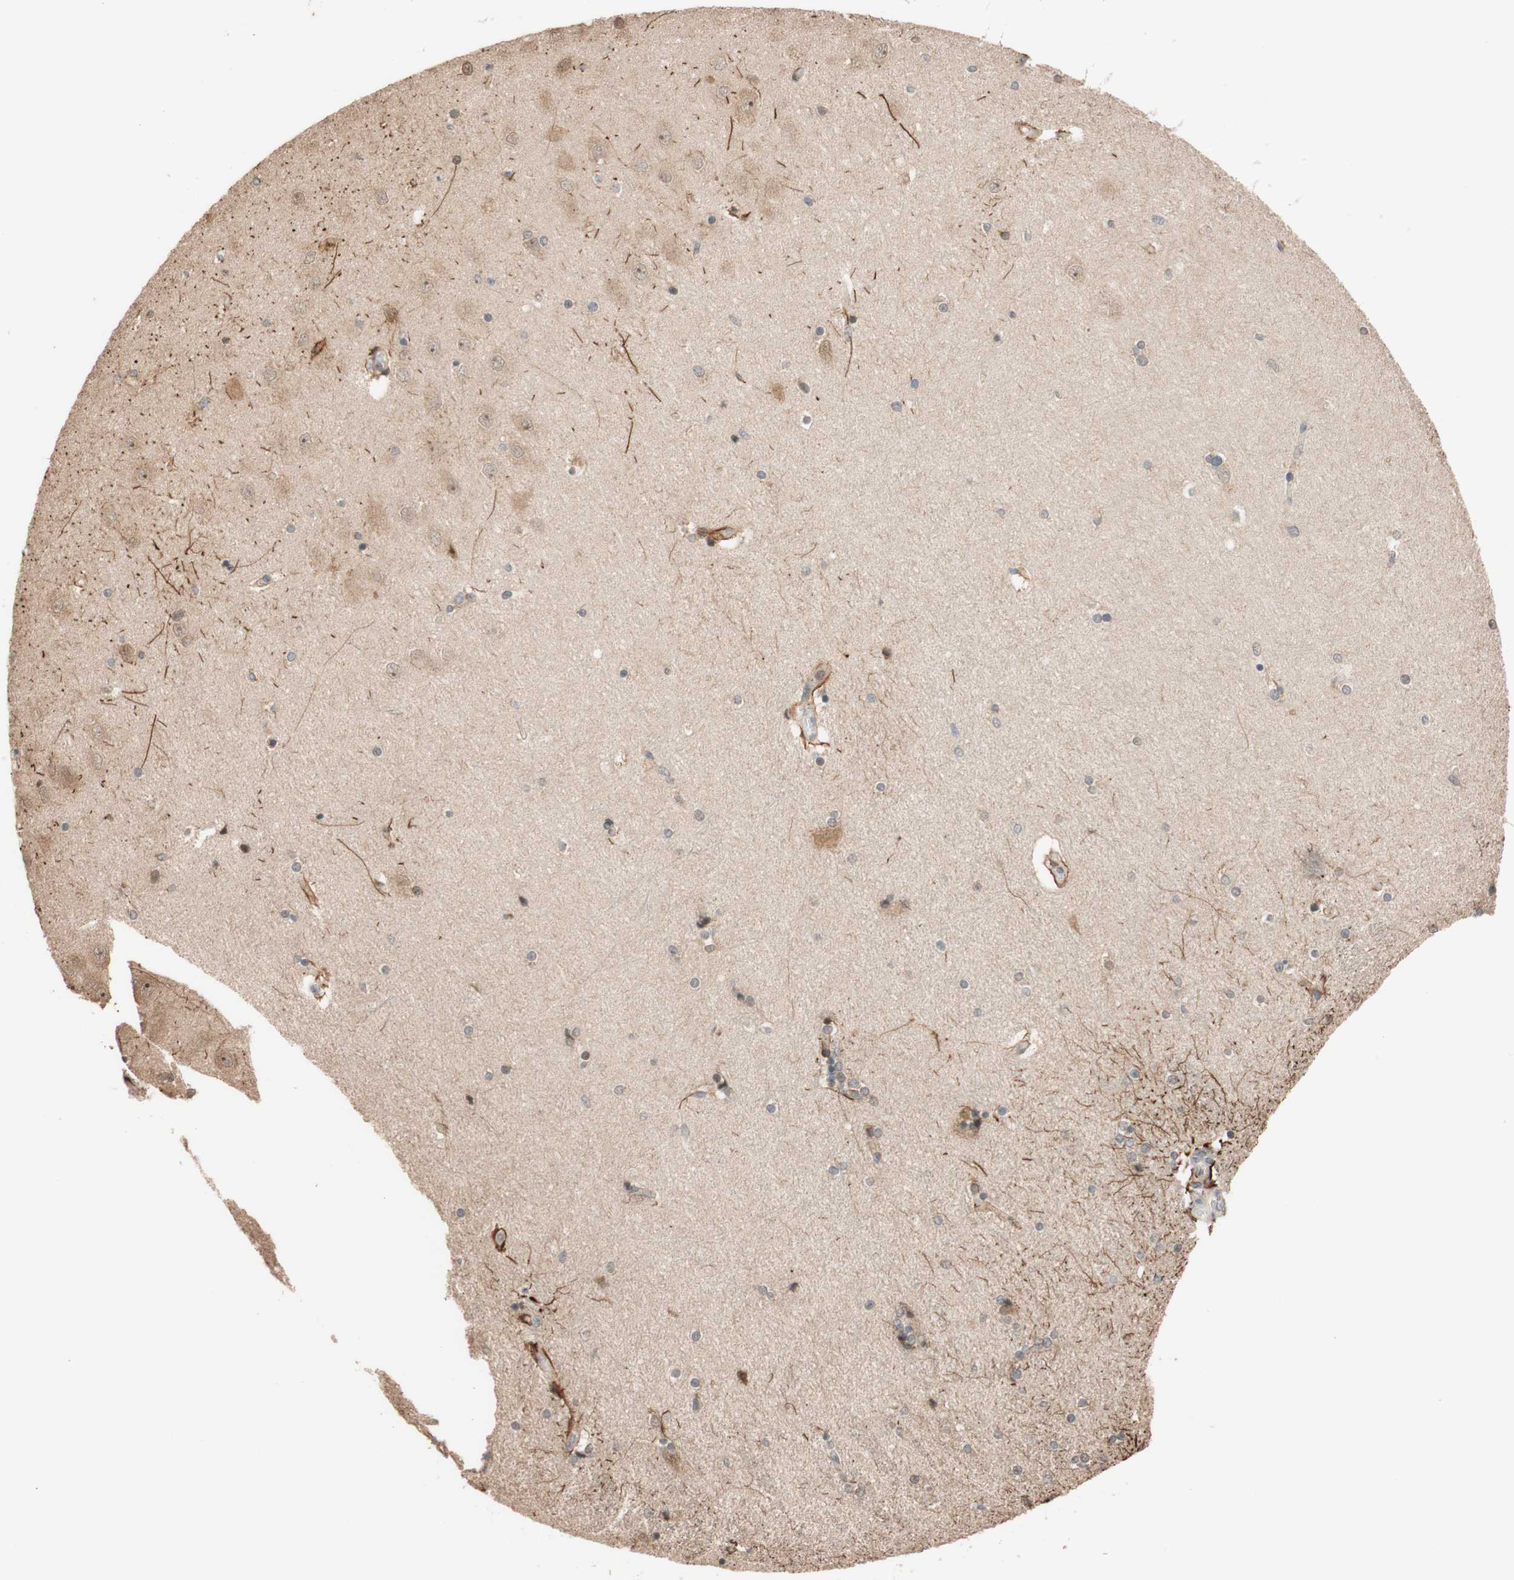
{"staining": {"intensity": "strong", "quantity": "25%-75%", "location": "cytoplasmic/membranous"}, "tissue": "hippocampus", "cell_type": "Glial cells", "image_type": "normal", "snomed": [{"axis": "morphology", "description": "Normal tissue, NOS"}, {"axis": "topography", "description": "Hippocampus"}], "caption": "IHC of benign human hippocampus shows high levels of strong cytoplasmic/membranous expression in about 25%-75% of glial cells.", "gene": "CCNC", "patient": {"sex": "female", "age": 54}}